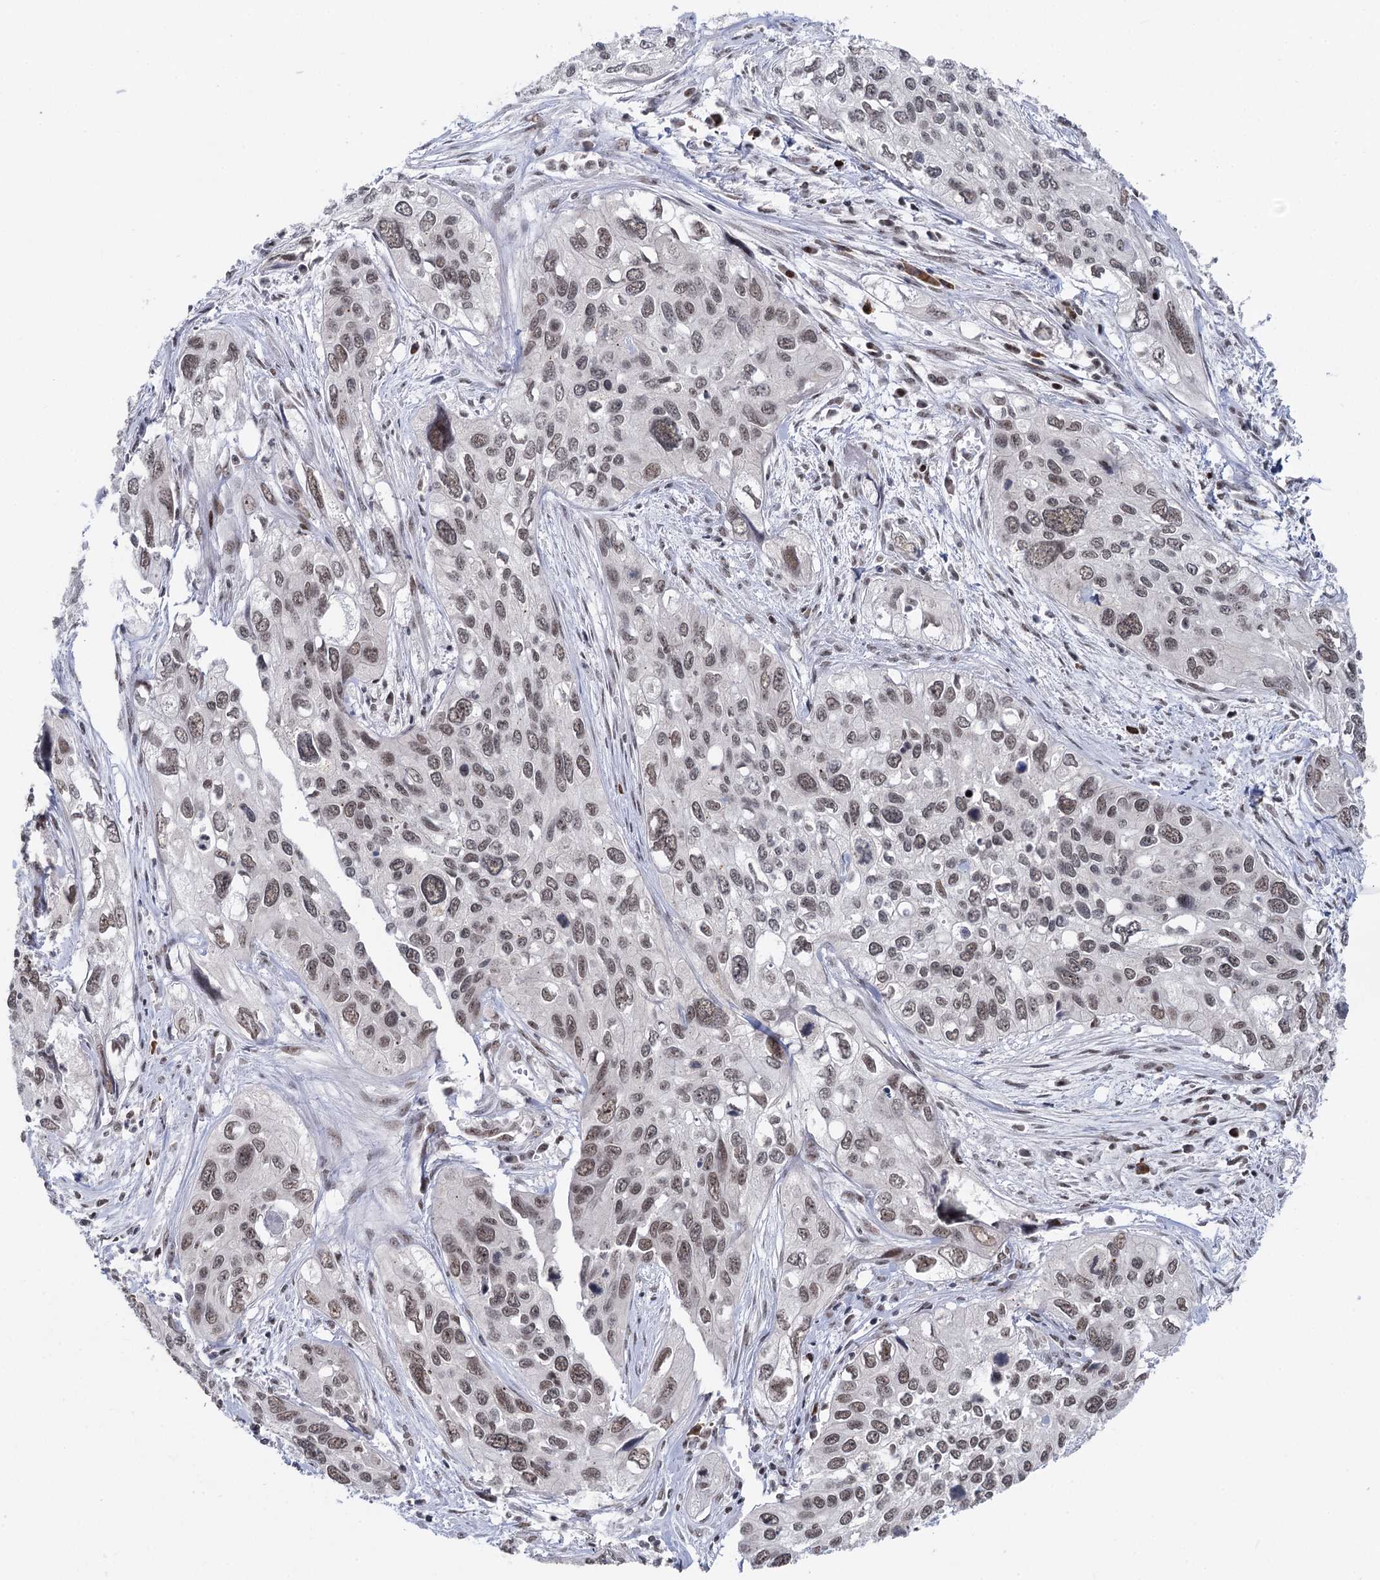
{"staining": {"intensity": "weak", "quantity": "<25%", "location": "nuclear"}, "tissue": "cervical cancer", "cell_type": "Tumor cells", "image_type": "cancer", "snomed": [{"axis": "morphology", "description": "Squamous cell carcinoma, NOS"}, {"axis": "topography", "description": "Cervix"}], "caption": "DAB (3,3'-diaminobenzidine) immunohistochemical staining of human cervical cancer displays no significant staining in tumor cells.", "gene": "ZCCHC10", "patient": {"sex": "female", "age": 55}}